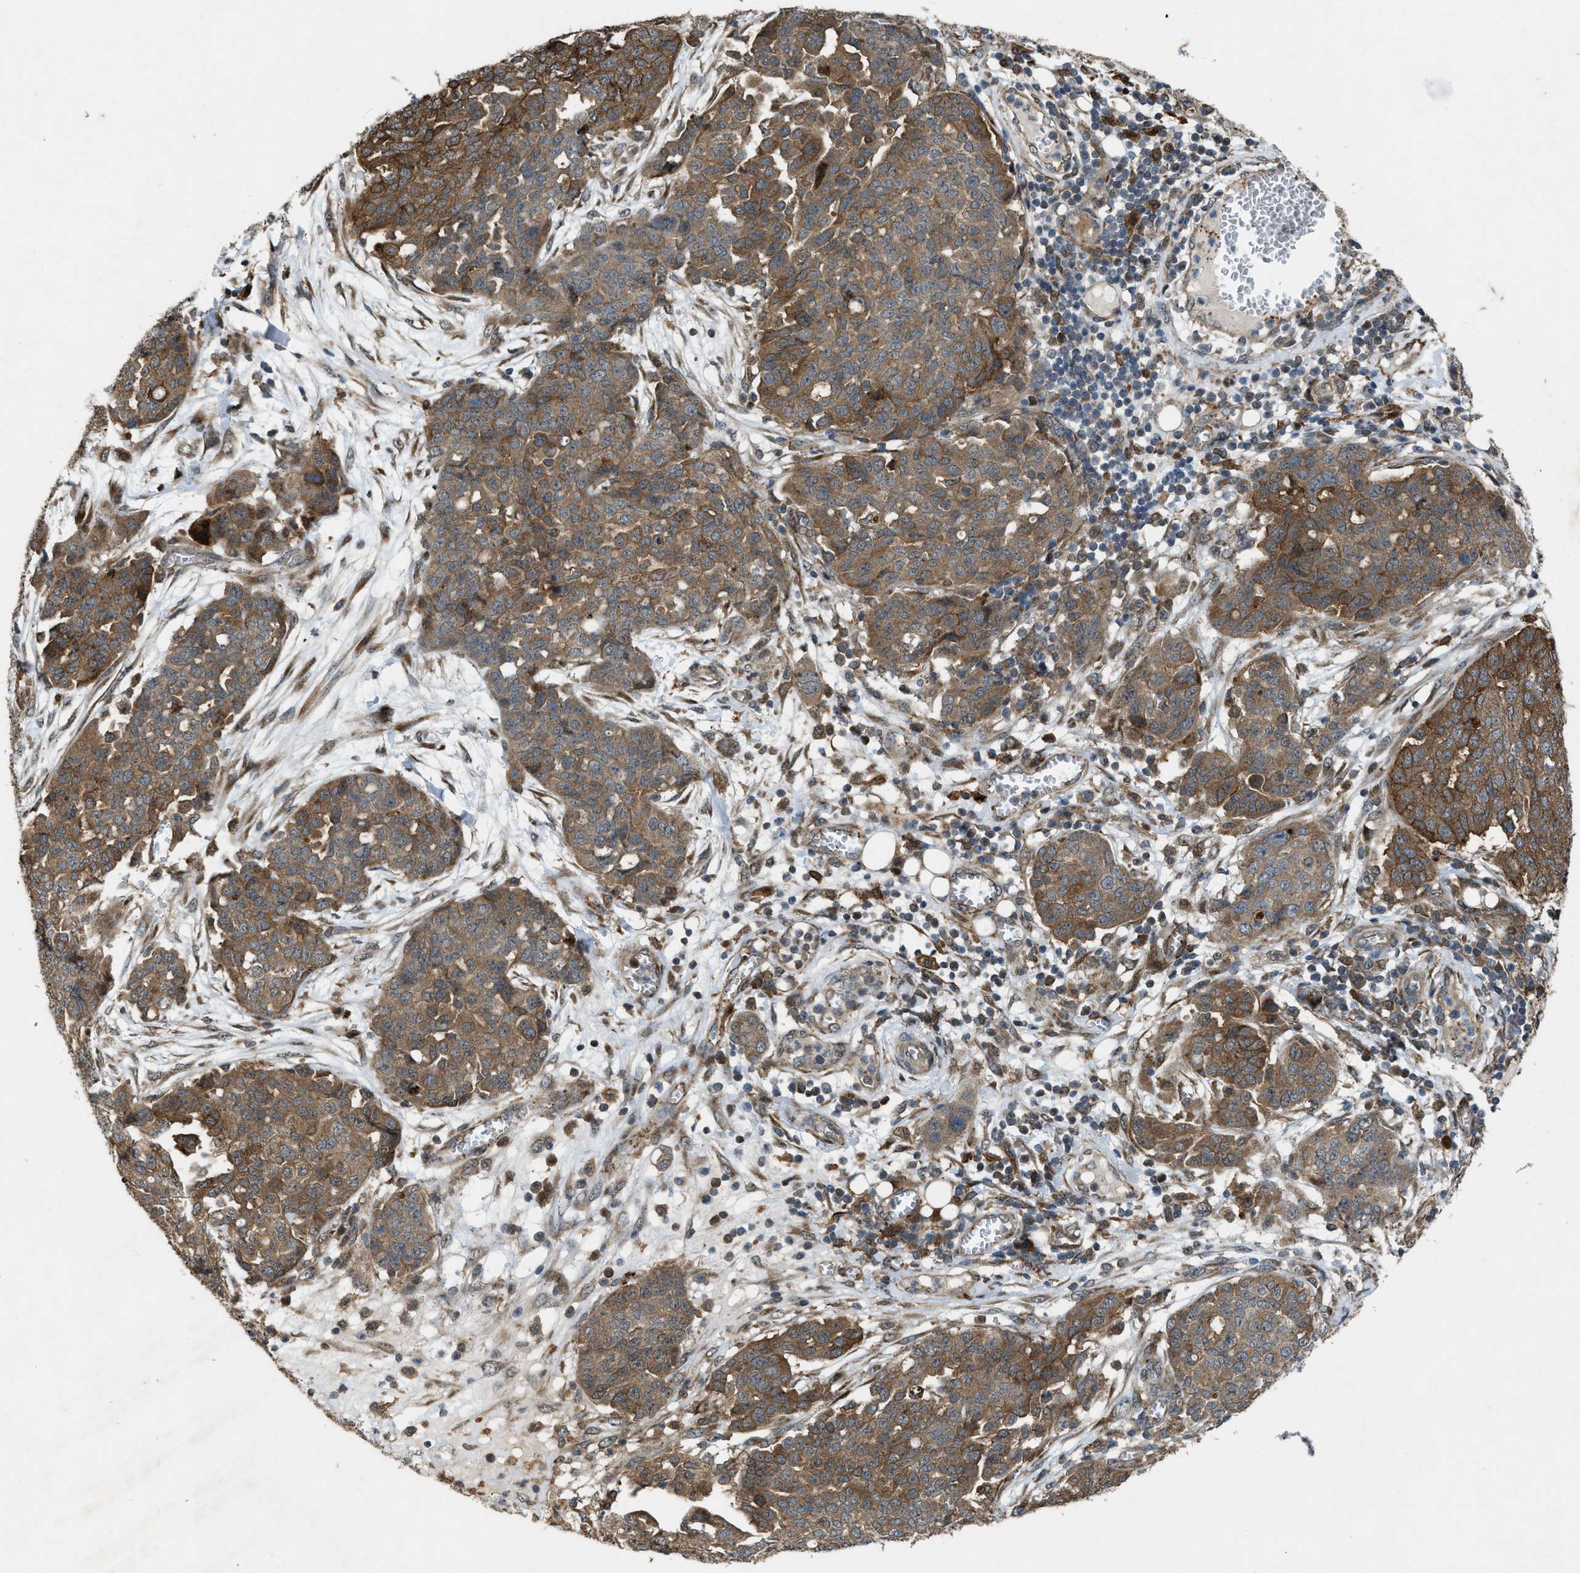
{"staining": {"intensity": "moderate", "quantity": ">75%", "location": "cytoplasmic/membranous"}, "tissue": "ovarian cancer", "cell_type": "Tumor cells", "image_type": "cancer", "snomed": [{"axis": "morphology", "description": "Cystadenocarcinoma, serous, NOS"}, {"axis": "topography", "description": "Soft tissue"}, {"axis": "topography", "description": "Ovary"}], "caption": "Ovarian cancer (serous cystadenocarcinoma) stained with immunohistochemistry exhibits moderate cytoplasmic/membranous staining in approximately >75% of tumor cells.", "gene": "LRRC72", "patient": {"sex": "female", "age": 57}}